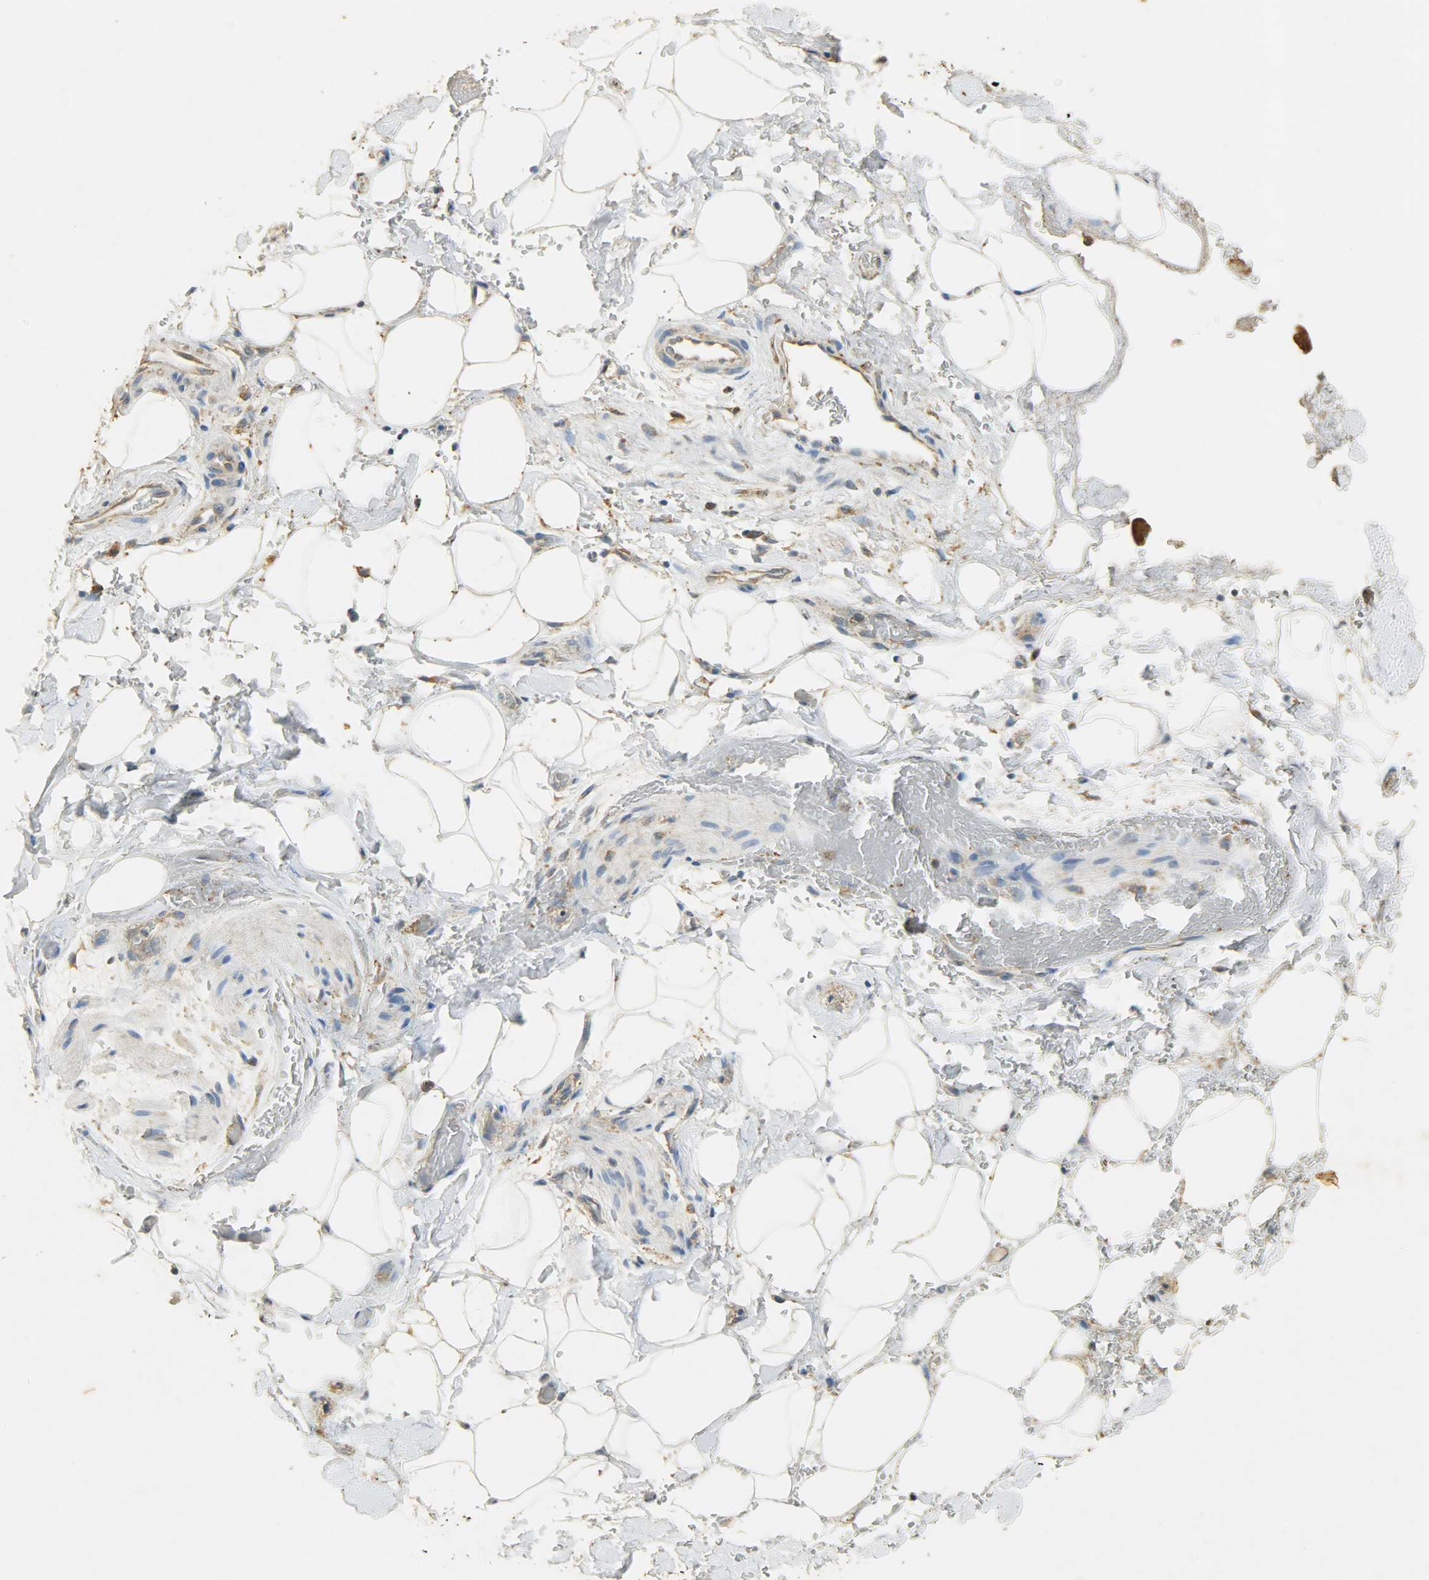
{"staining": {"intensity": "moderate", "quantity": "25%-75%", "location": "cytoplasmic/membranous"}, "tissue": "adipose tissue", "cell_type": "Adipocytes", "image_type": "normal", "snomed": [{"axis": "morphology", "description": "Normal tissue, NOS"}, {"axis": "morphology", "description": "Cholangiocarcinoma"}, {"axis": "topography", "description": "Liver"}, {"axis": "topography", "description": "Peripheral nerve tissue"}], "caption": "This micrograph demonstrates immunohistochemistry staining of unremarkable human adipose tissue, with medium moderate cytoplasmic/membranous staining in about 25%-75% of adipocytes.", "gene": "HSPA5", "patient": {"sex": "male", "age": 50}}